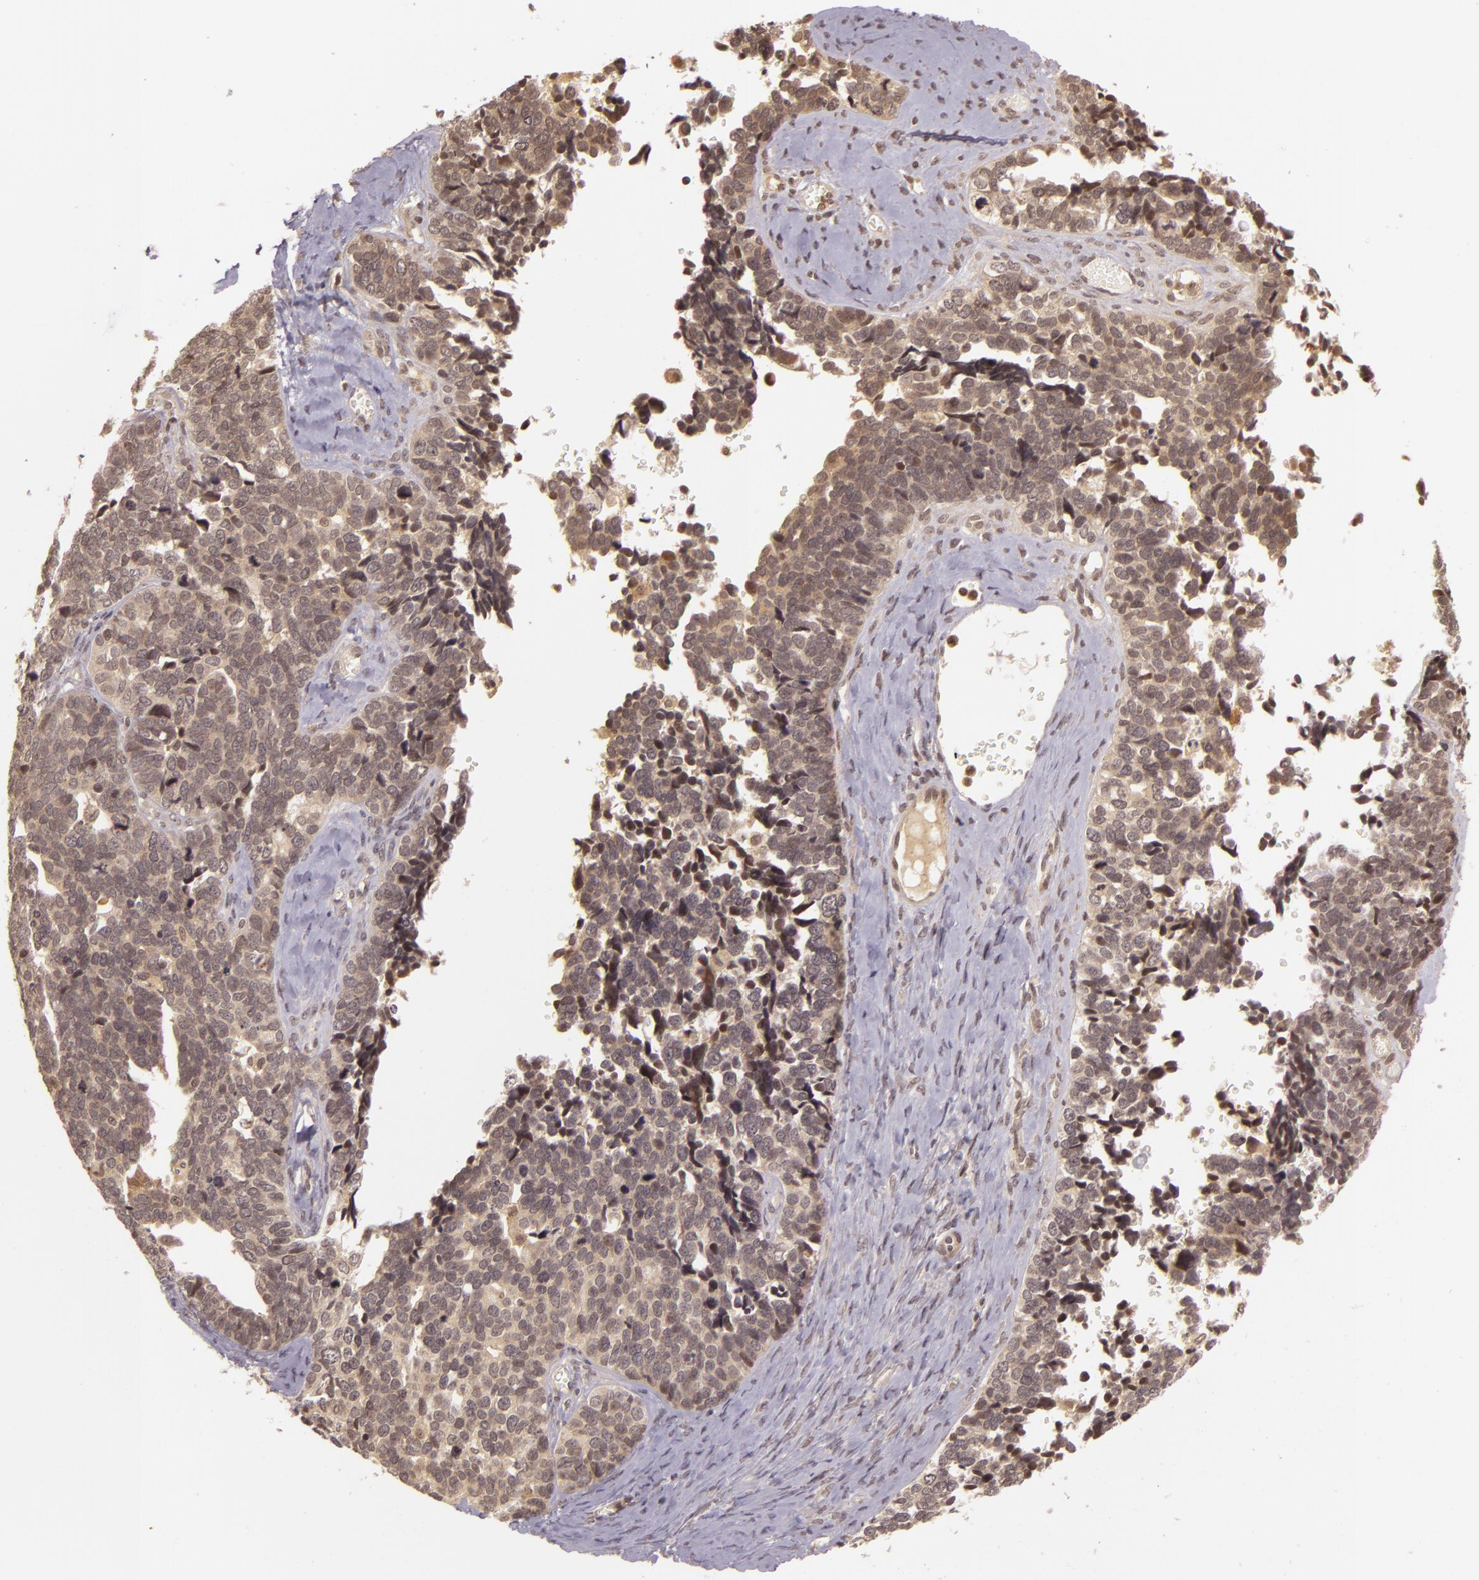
{"staining": {"intensity": "weak", "quantity": ">75%", "location": "cytoplasmic/membranous,nuclear"}, "tissue": "ovarian cancer", "cell_type": "Tumor cells", "image_type": "cancer", "snomed": [{"axis": "morphology", "description": "Cystadenocarcinoma, serous, NOS"}, {"axis": "topography", "description": "Ovary"}], "caption": "Protein staining exhibits weak cytoplasmic/membranous and nuclear expression in about >75% of tumor cells in ovarian cancer.", "gene": "TXNRD2", "patient": {"sex": "female", "age": 77}}